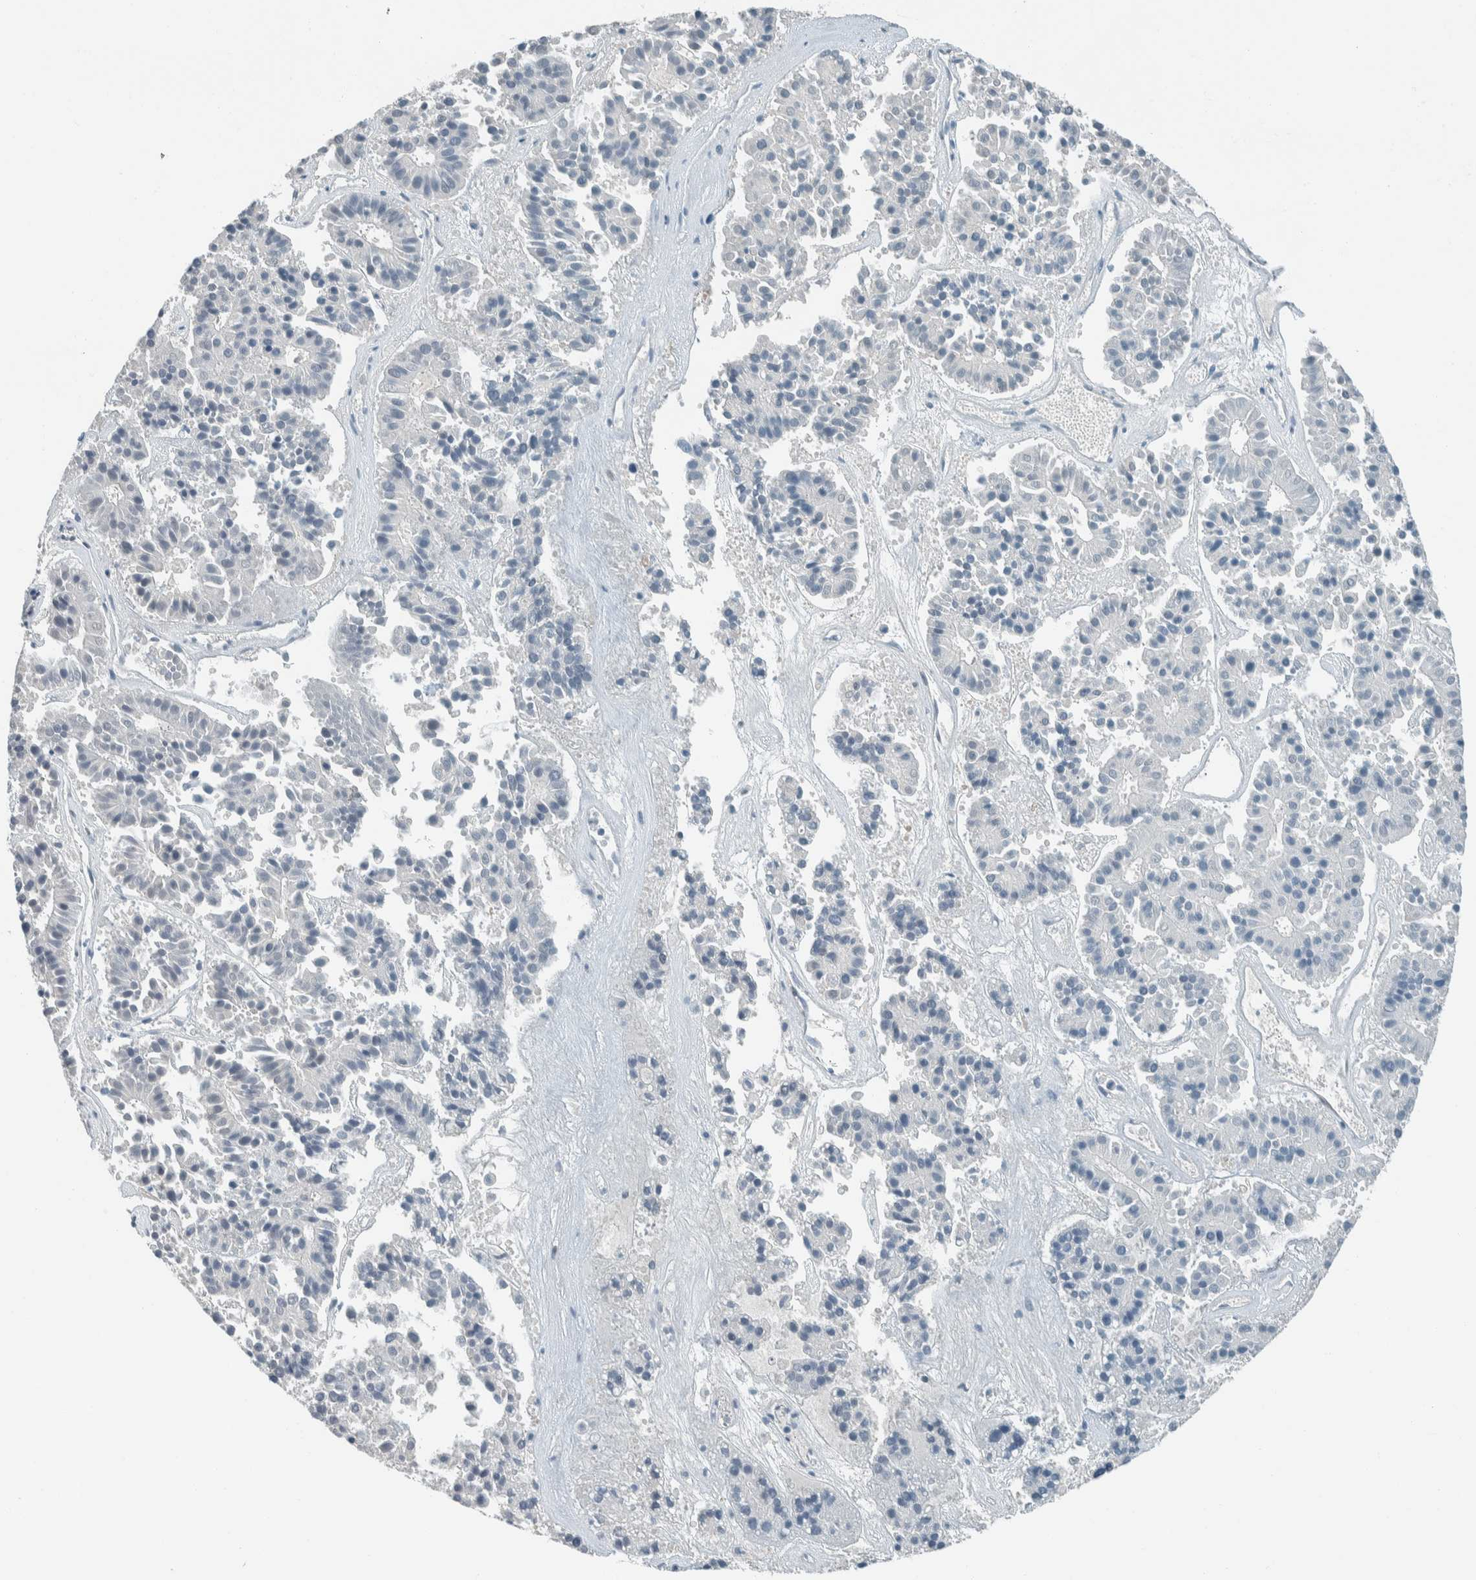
{"staining": {"intensity": "negative", "quantity": "none", "location": "none"}, "tissue": "pancreatic cancer", "cell_type": "Tumor cells", "image_type": "cancer", "snomed": [{"axis": "morphology", "description": "Adenocarcinoma, NOS"}, {"axis": "topography", "description": "Pancreas"}], "caption": "The histopathology image demonstrates no significant expression in tumor cells of pancreatic cancer. Nuclei are stained in blue.", "gene": "NXN", "patient": {"sex": "male", "age": 50}}